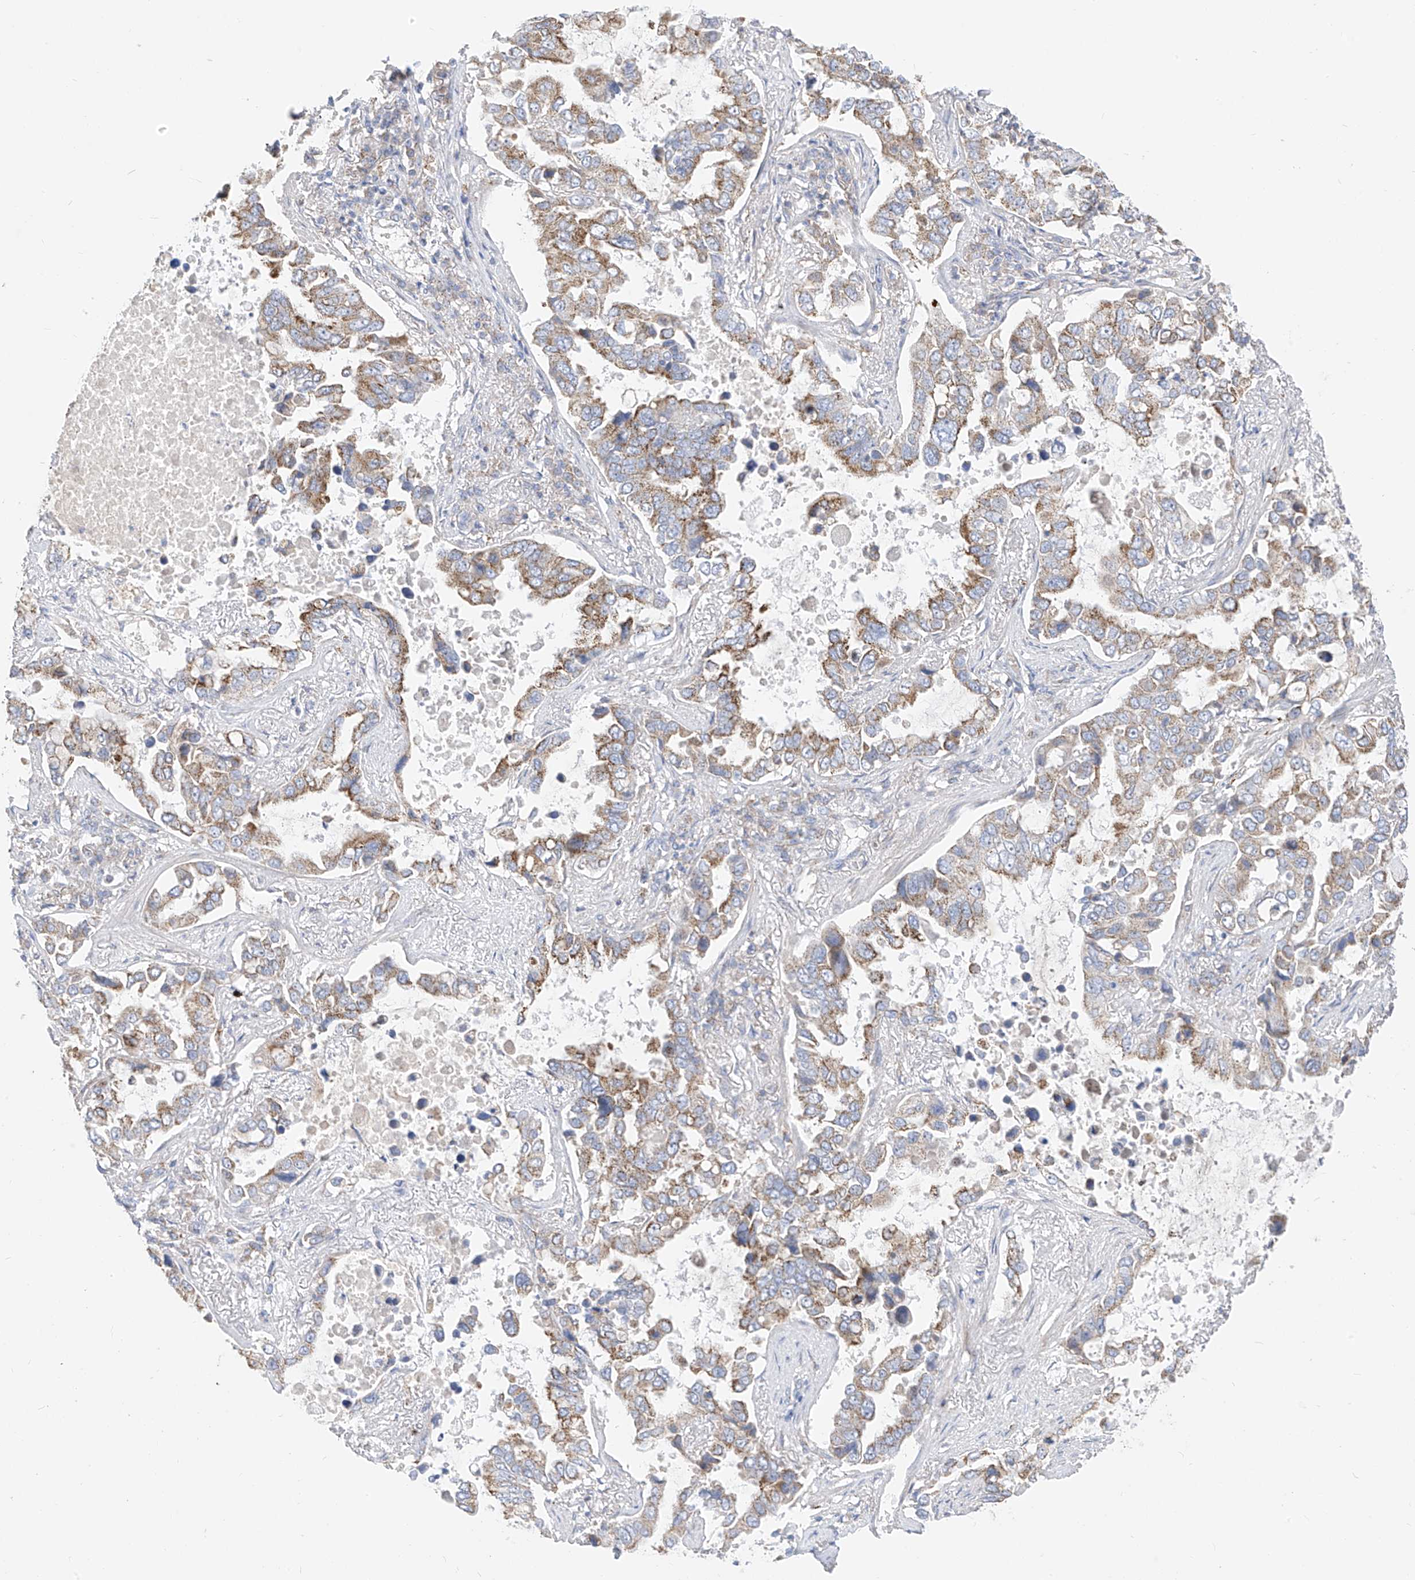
{"staining": {"intensity": "moderate", "quantity": ">75%", "location": "cytoplasmic/membranous"}, "tissue": "lung cancer", "cell_type": "Tumor cells", "image_type": "cancer", "snomed": [{"axis": "morphology", "description": "Squamous cell carcinoma, NOS"}, {"axis": "topography", "description": "Lung"}], "caption": "The photomicrograph shows immunohistochemical staining of lung squamous cell carcinoma. There is moderate cytoplasmic/membranous expression is identified in approximately >75% of tumor cells.", "gene": "RASA2", "patient": {"sex": "male", "age": 66}}